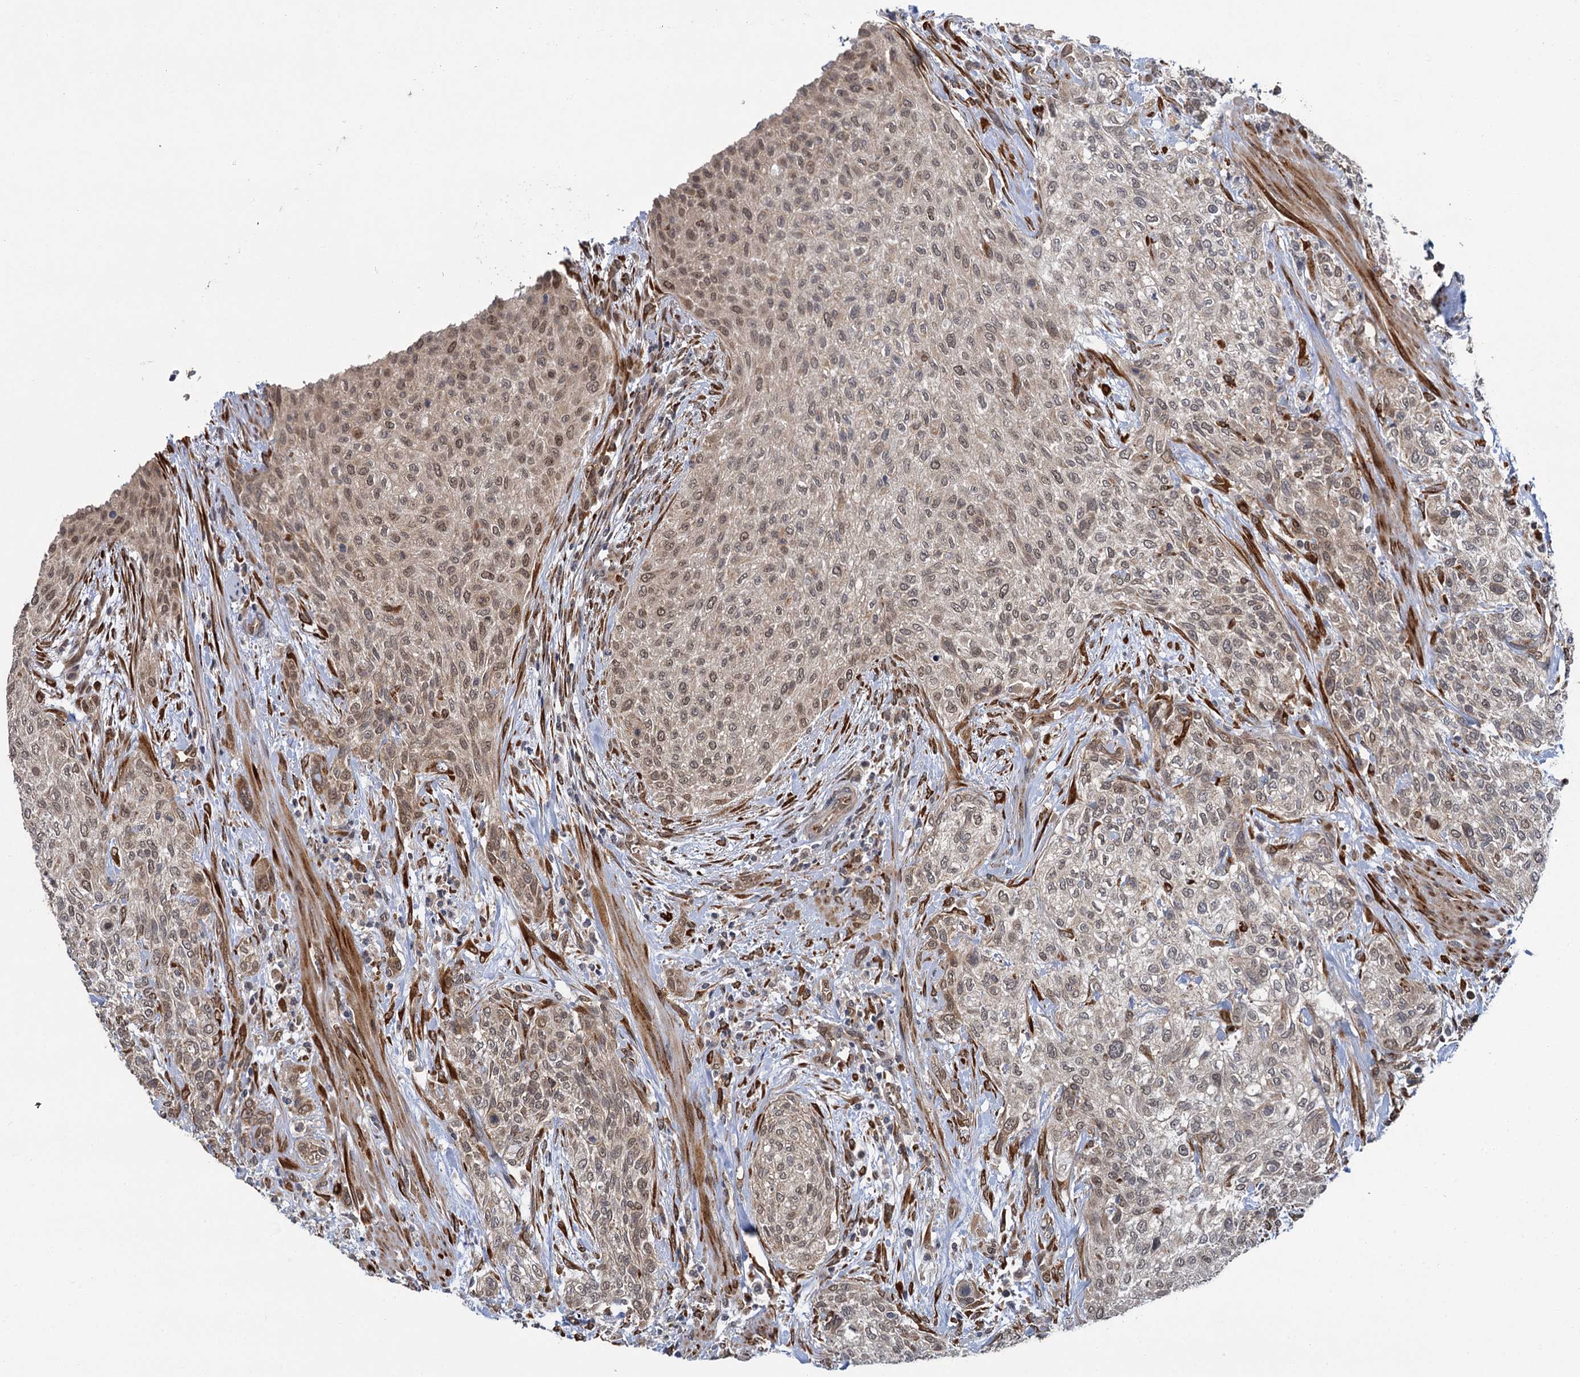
{"staining": {"intensity": "weak", "quantity": "25%-75%", "location": "cytoplasmic/membranous,nuclear"}, "tissue": "urothelial cancer", "cell_type": "Tumor cells", "image_type": "cancer", "snomed": [{"axis": "morphology", "description": "Normal tissue, NOS"}, {"axis": "morphology", "description": "Urothelial carcinoma, NOS"}, {"axis": "topography", "description": "Urinary bladder"}, {"axis": "topography", "description": "Peripheral nerve tissue"}], "caption": "Human urothelial cancer stained with a brown dye displays weak cytoplasmic/membranous and nuclear positive expression in about 25%-75% of tumor cells.", "gene": "APBA2", "patient": {"sex": "male", "age": 35}}